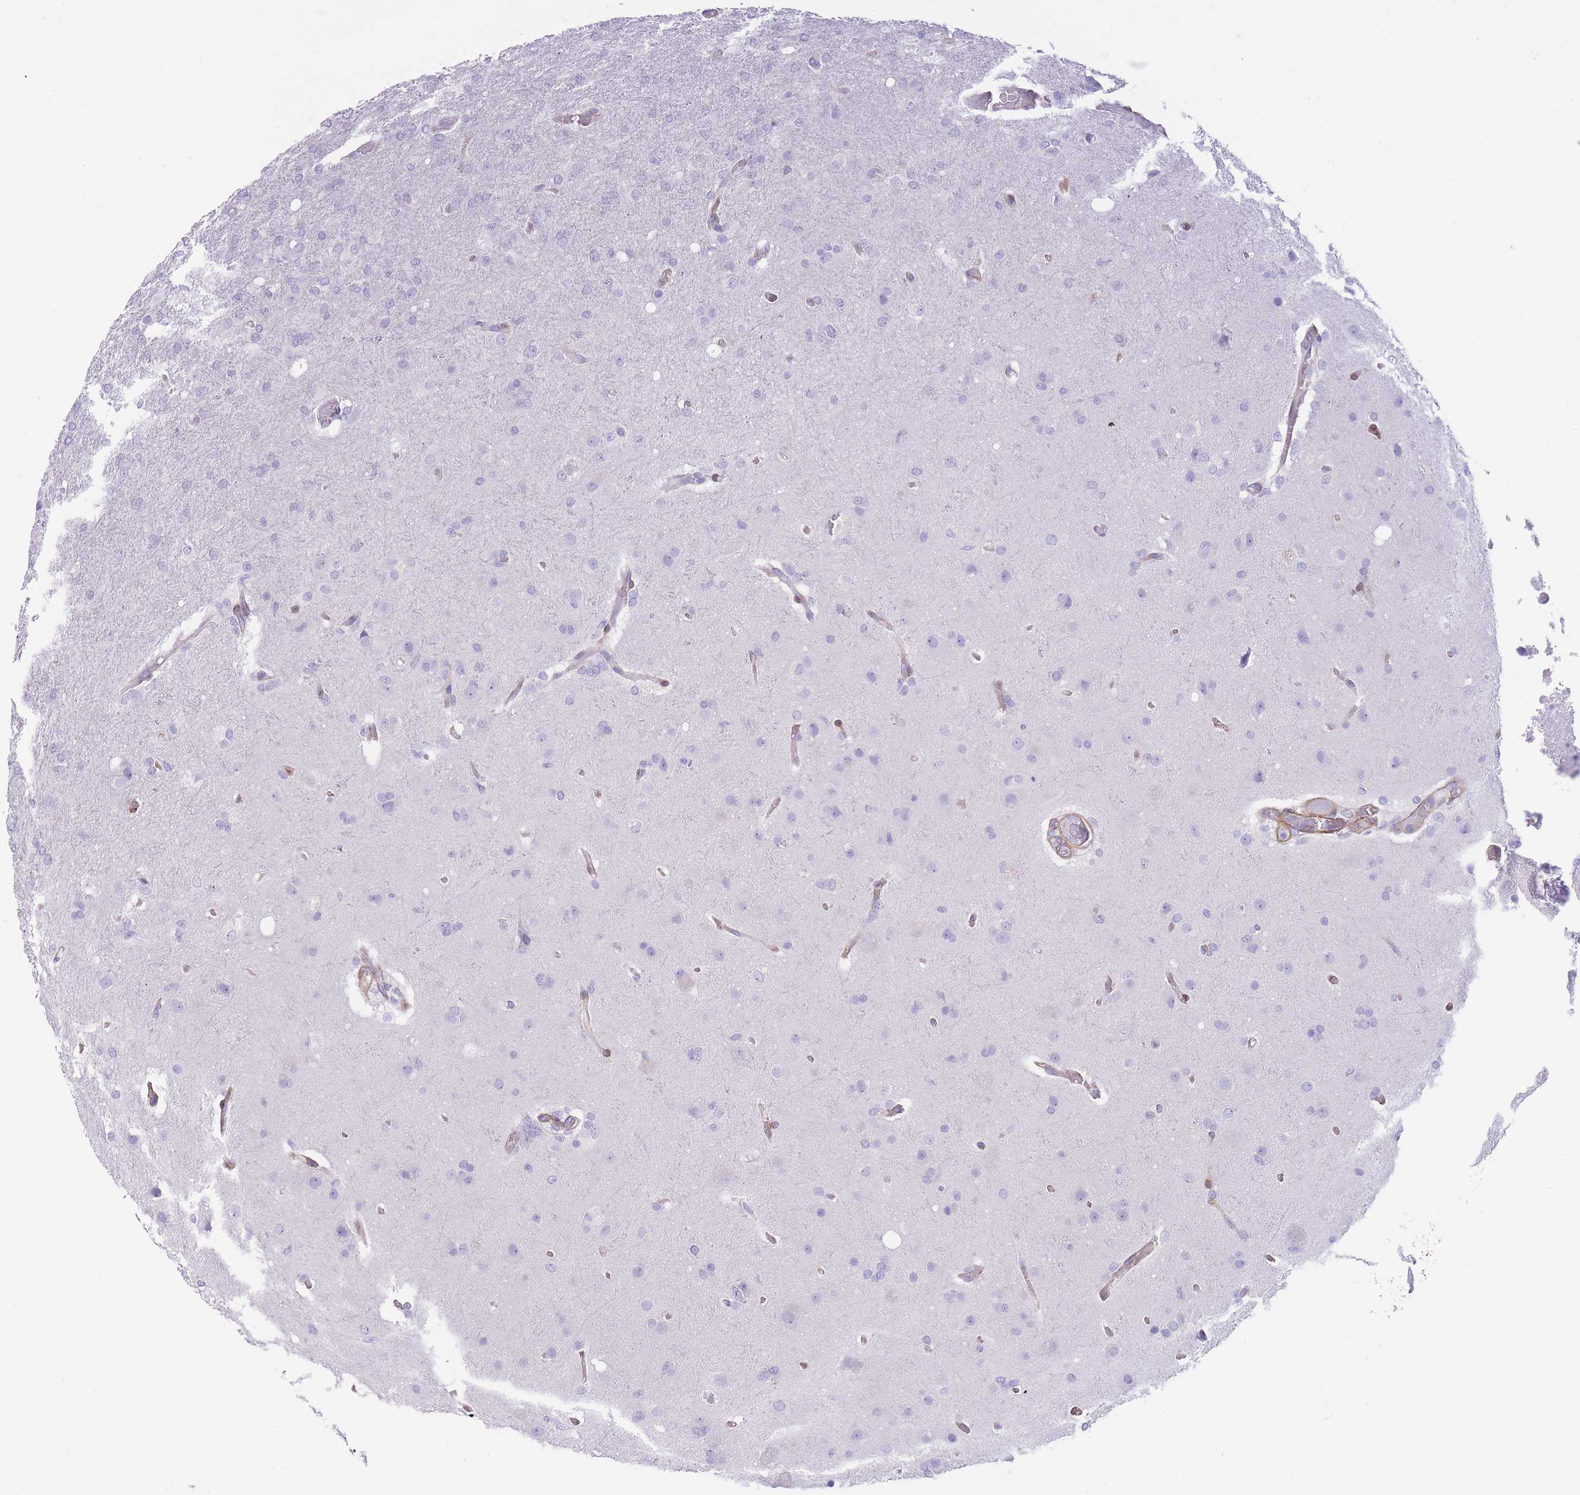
{"staining": {"intensity": "negative", "quantity": "none", "location": "none"}, "tissue": "glioma", "cell_type": "Tumor cells", "image_type": "cancer", "snomed": [{"axis": "morphology", "description": "Glioma, malignant, High grade"}, {"axis": "topography", "description": "Brain"}], "caption": "The image shows no significant staining in tumor cells of glioma. The staining is performed using DAB (3,3'-diaminobenzidine) brown chromogen with nuclei counter-stained in using hematoxylin.", "gene": "OR11H12", "patient": {"sex": "female", "age": 74}}